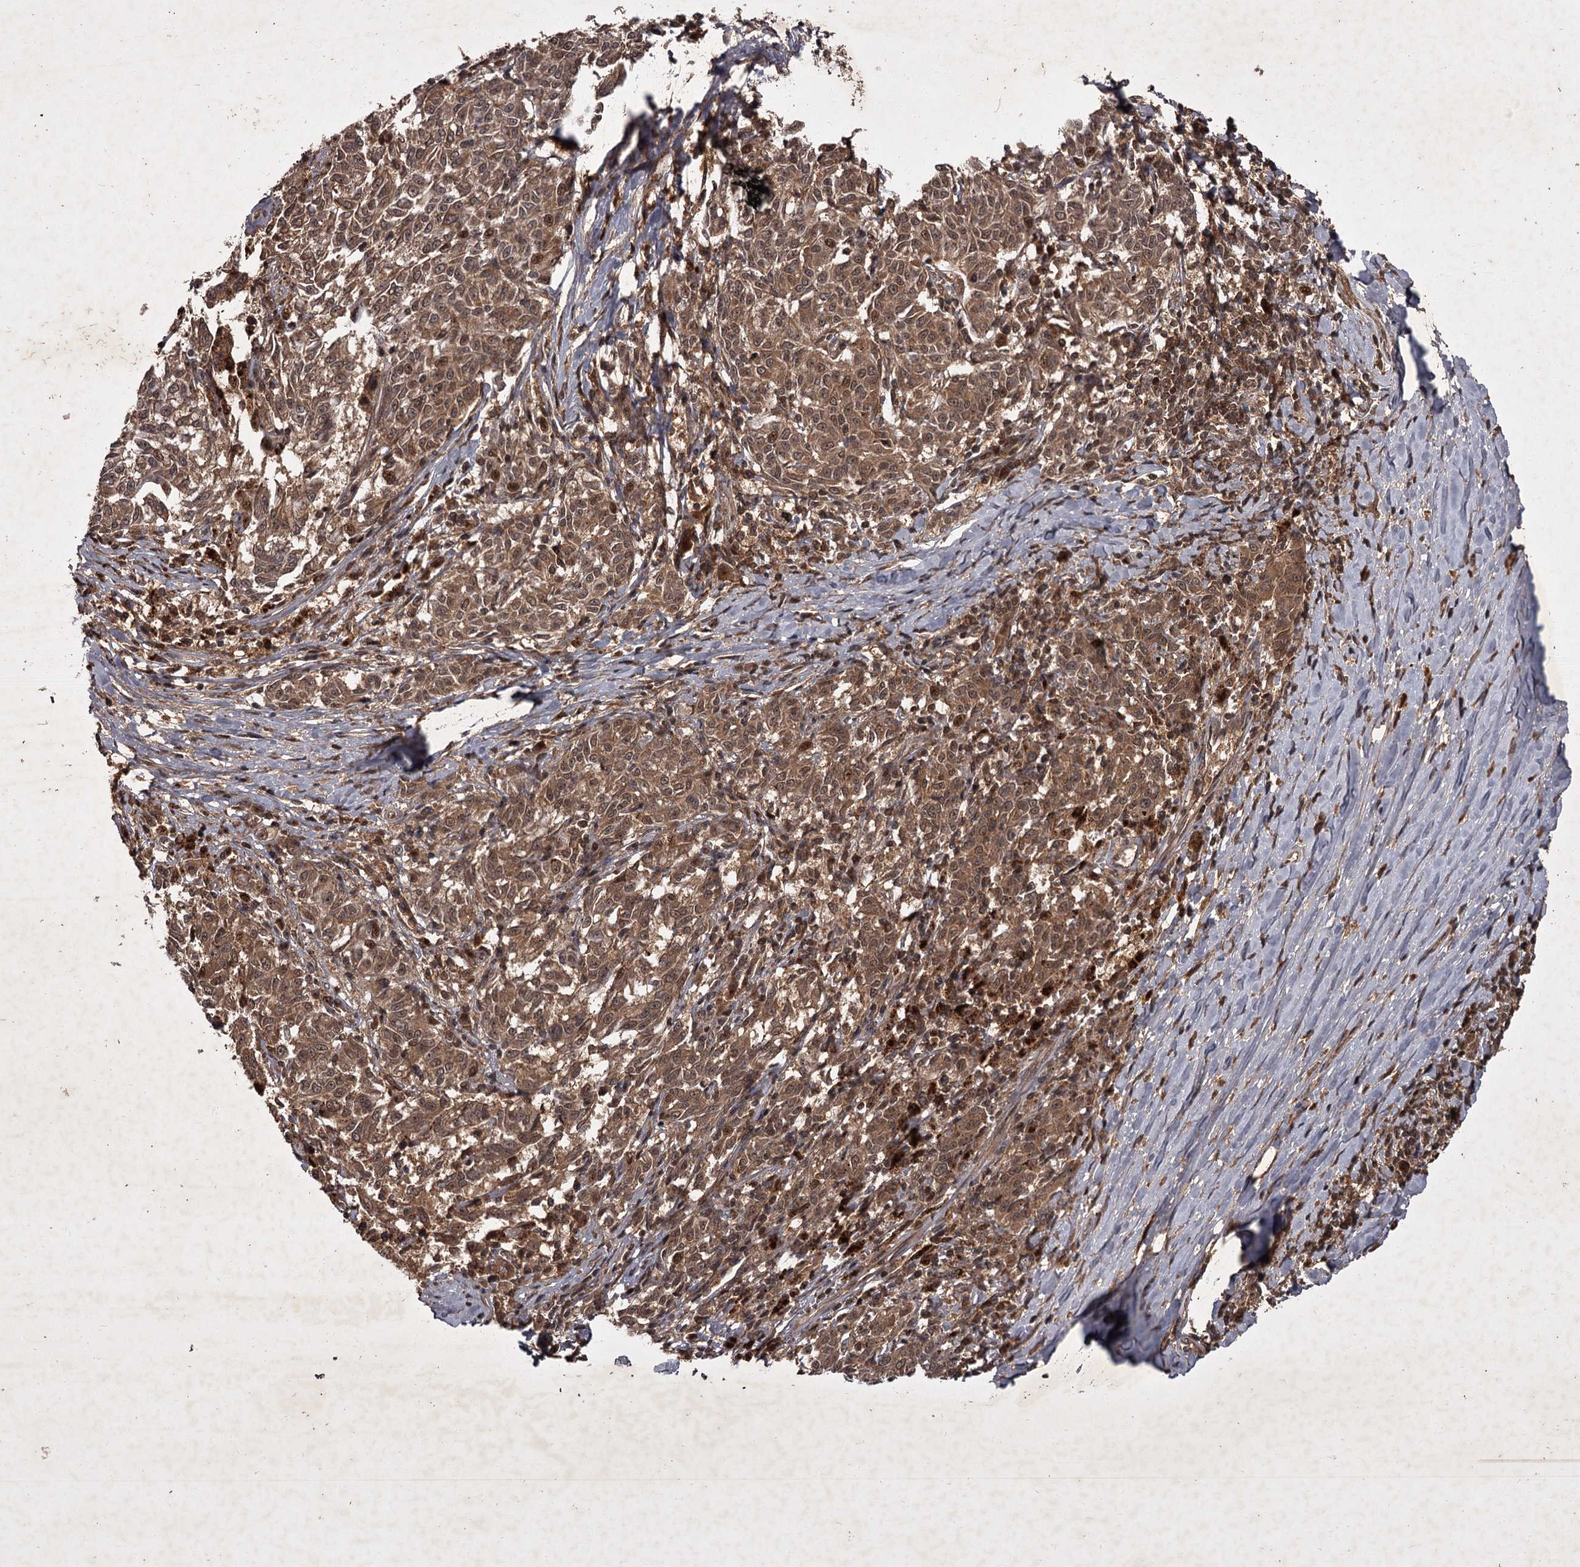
{"staining": {"intensity": "moderate", "quantity": ">75%", "location": "cytoplasmic/membranous"}, "tissue": "melanoma", "cell_type": "Tumor cells", "image_type": "cancer", "snomed": [{"axis": "morphology", "description": "Malignant melanoma, NOS"}, {"axis": "topography", "description": "Skin"}], "caption": "A medium amount of moderate cytoplasmic/membranous expression is appreciated in about >75% of tumor cells in melanoma tissue.", "gene": "TBC1D23", "patient": {"sex": "female", "age": 72}}